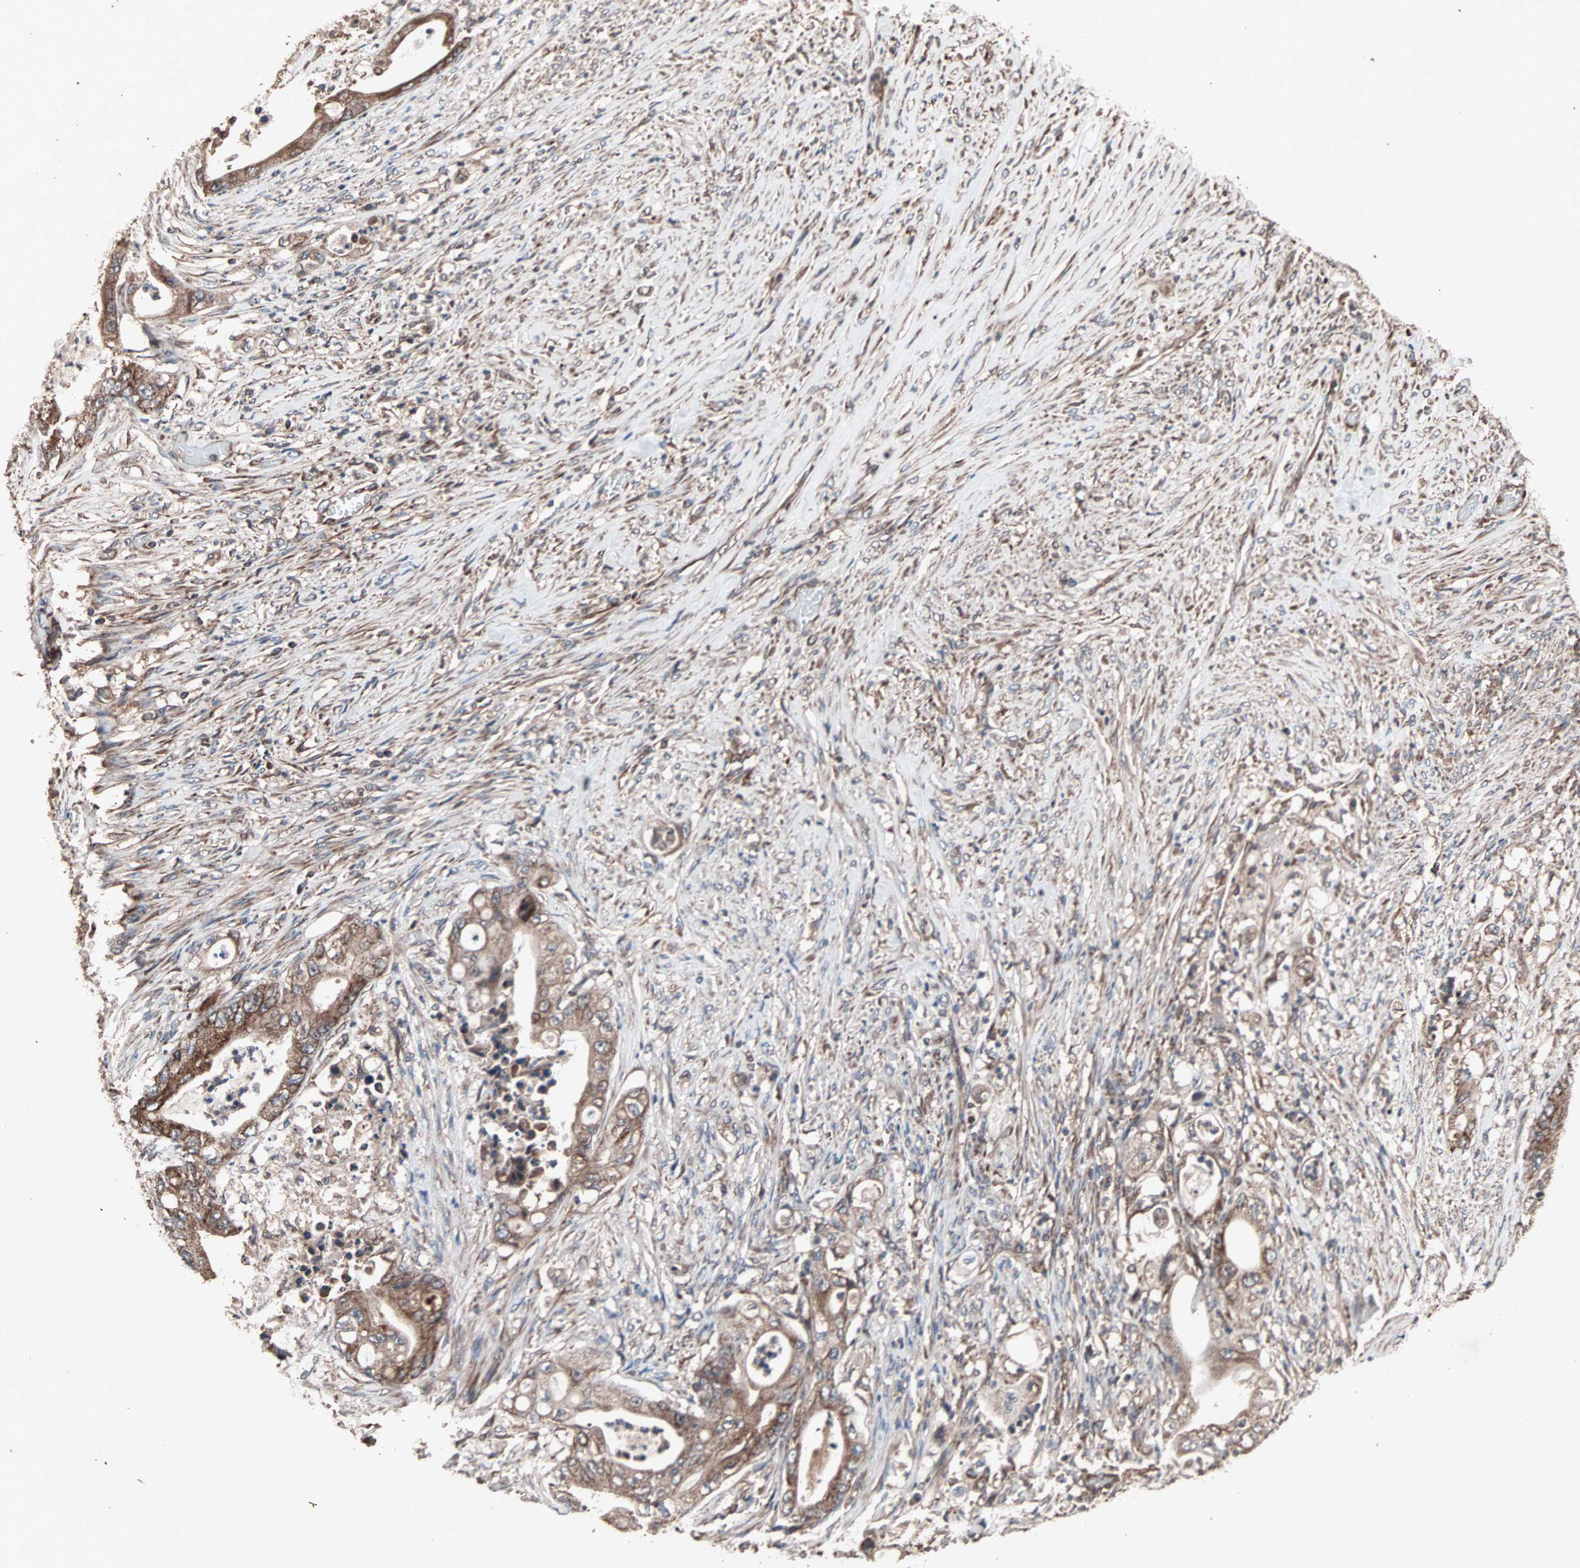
{"staining": {"intensity": "strong", "quantity": ">75%", "location": "cytoplasmic/membranous"}, "tissue": "stomach cancer", "cell_type": "Tumor cells", "image_type": "cancer", "snomed": [{"axis": "morphology", "description": "Adenocarcinoma, NOS"}, {"axis": "topography", "description": "Stomach"}], "caption": "The micrograph exhibits staining of stomach cancer (adenocarcinoma), revealing strong cytoplasmic/membranous protein staining (brown color) within tumor cells. (Brightfield microscopy of DAB IHC at high magnification).", "gene": "MRPL2", "patient": {"sex": "female", "age": 73}}